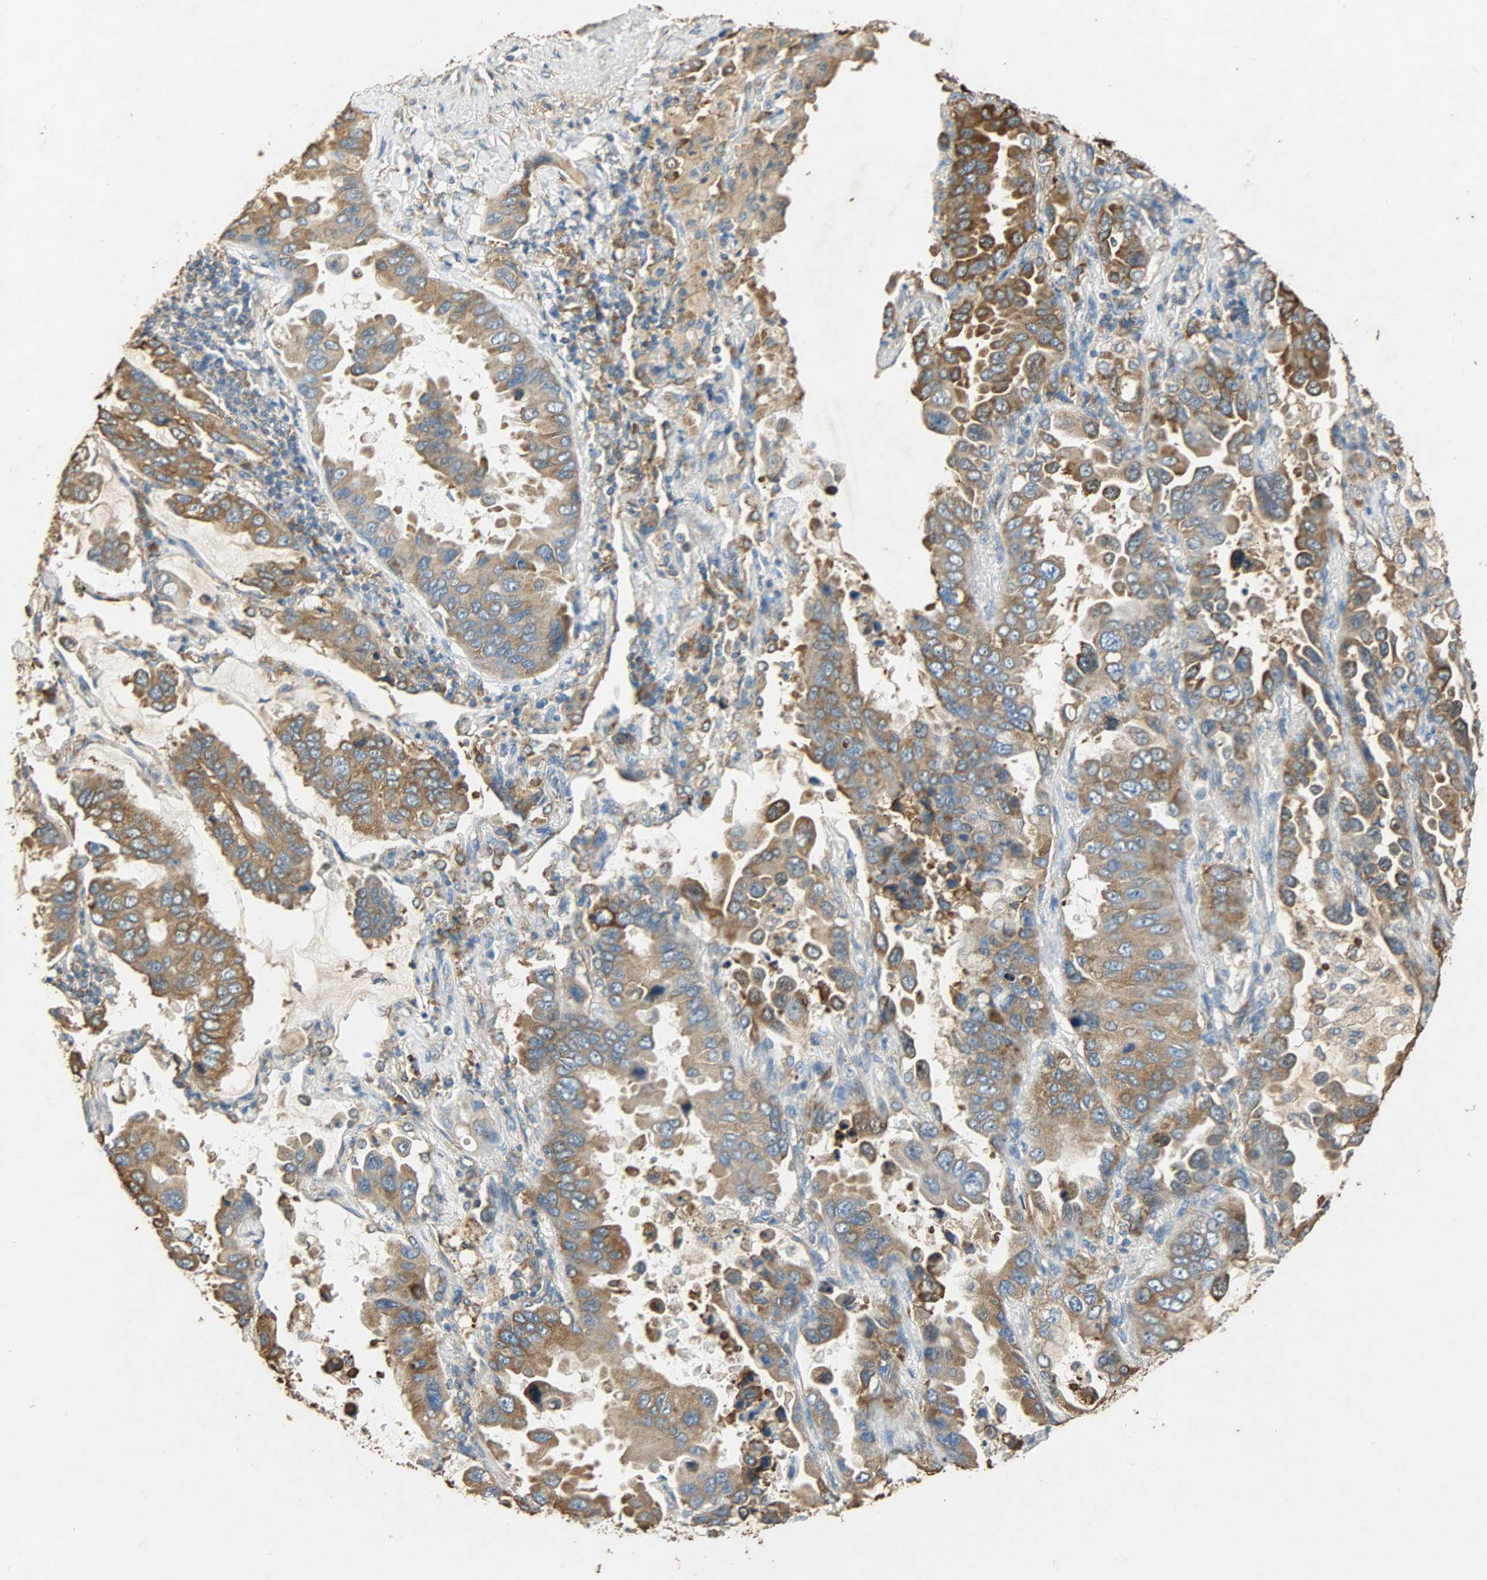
{"staining": {"intensity": "moderate", "quantity": ">75%", "location": "cytoplasmic/membranous"}, "tissue": "lung cancer", "cell_type": "Tumor cells", "image_type": "cancer", "snomed": [{"axis": "morphology", "description": "Adenocarcinoma, NOS"}, {"axis": "topography", "description": "Lung"}], "caption": "Immunohistochemistry (DAB) staining of human lung adenocarcinoma reveals moderate cytoplasmic/membranous protein expression in approximately >75% of tumor cells. (Brightfield microscopy of DAB IHC at high magnification).", "gene": "HSPA5", "patient": {"sex": "male", "age": 64}}